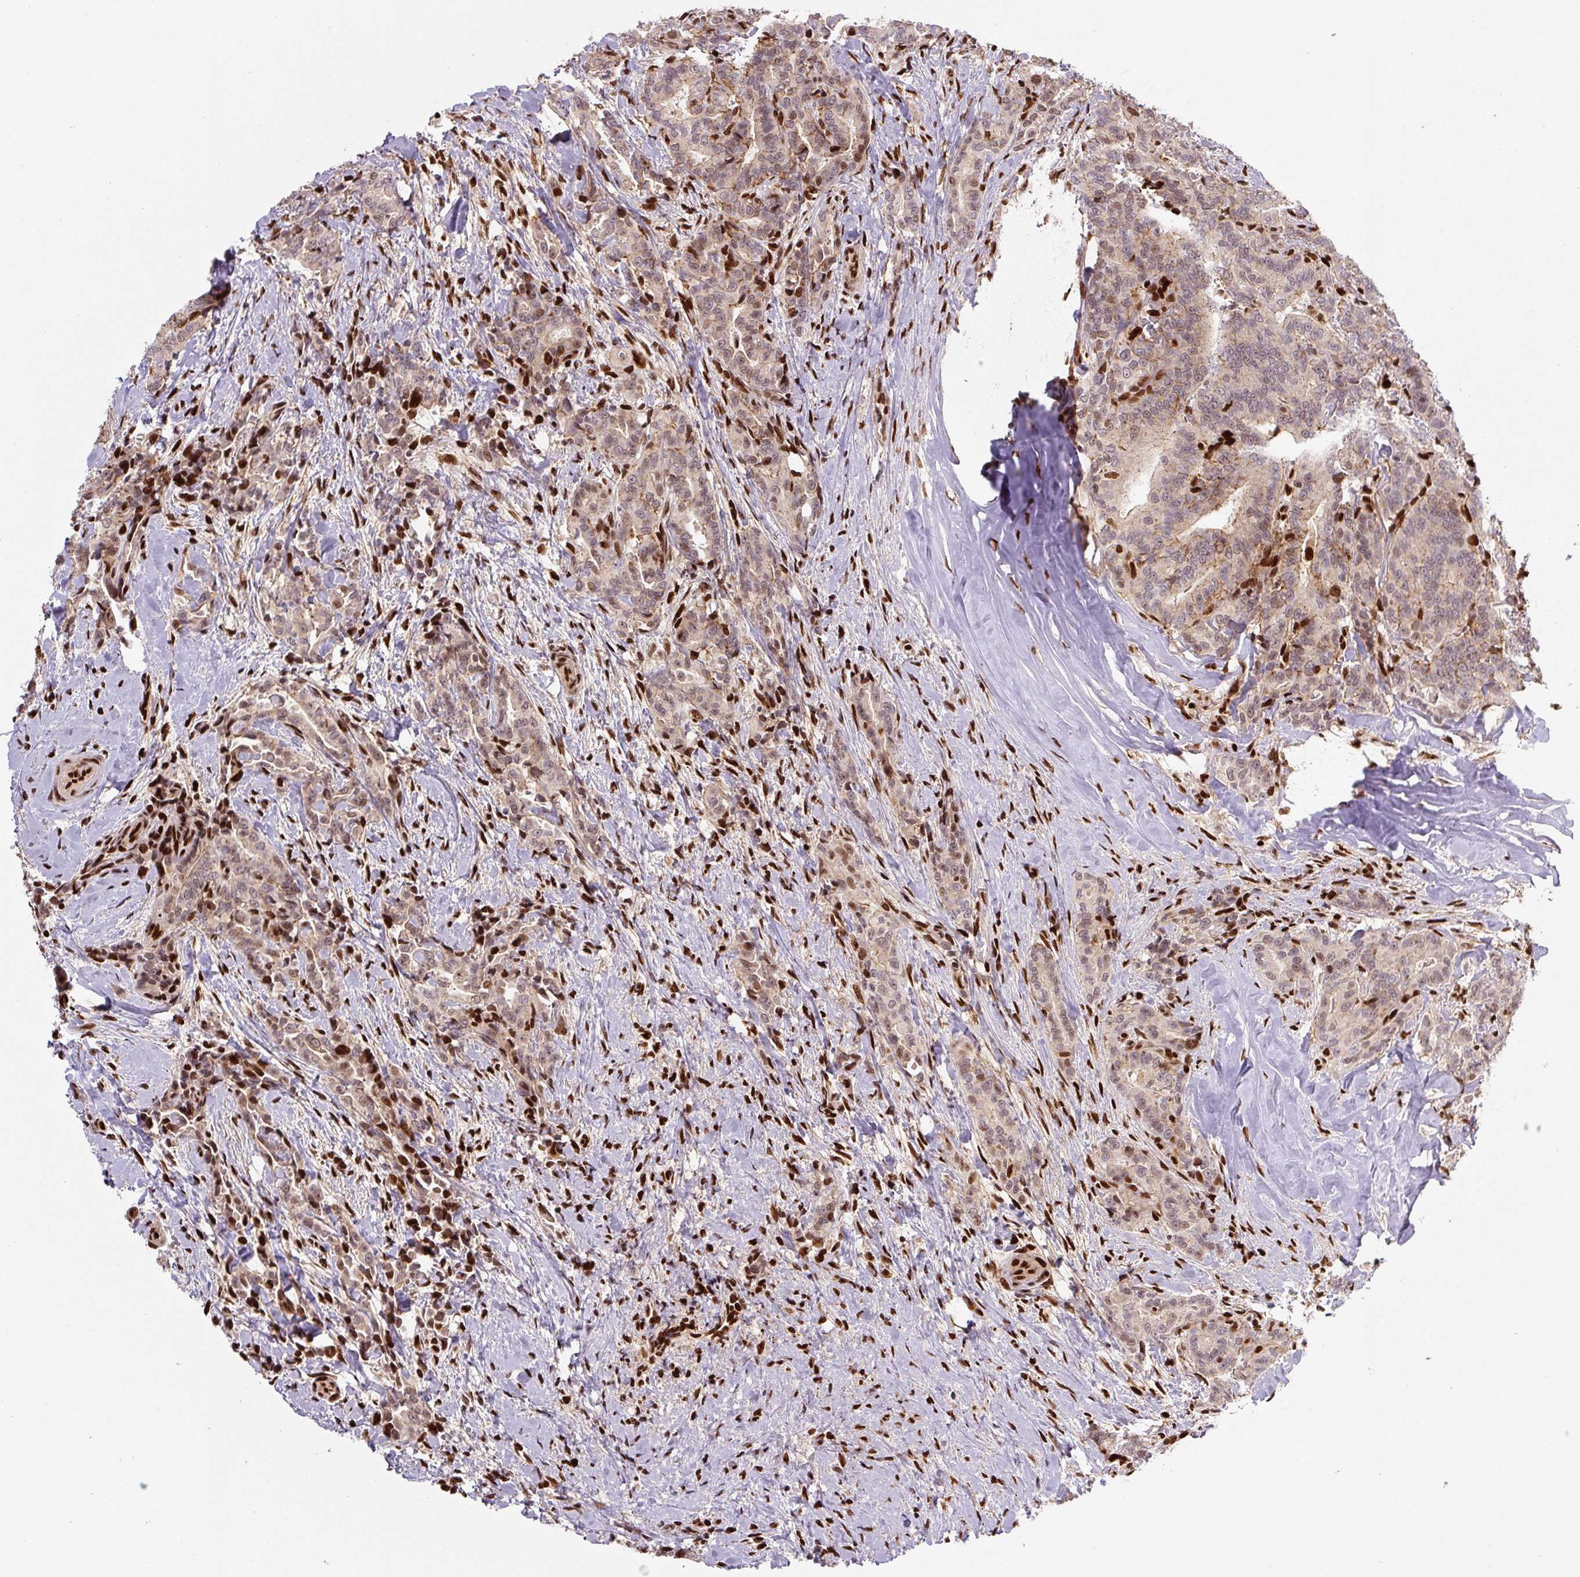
{"staining": {"intensity": "moderate", "quantity": ">75%", "location": "cytoplasmic/membranous,nuclear"}, "tissue": "thyroid cancer", "cell_type": "Tumor cells", "image_type": "cancer", "snomed": [{"axis": "morphology", "description": "Papillary adenocarcinoma, NOS"}, {"axis": "topography", "description": "Thyroid gland"}], "caption": "The immunohistochemical stain labels moderate cytoplasmic/membranous and nuclear expression in tumor cells of papillary adenocarcinoma (thyroid) tissue.", "gene": "PYDC2", "patient": {"sex": "male", "age": 61}}